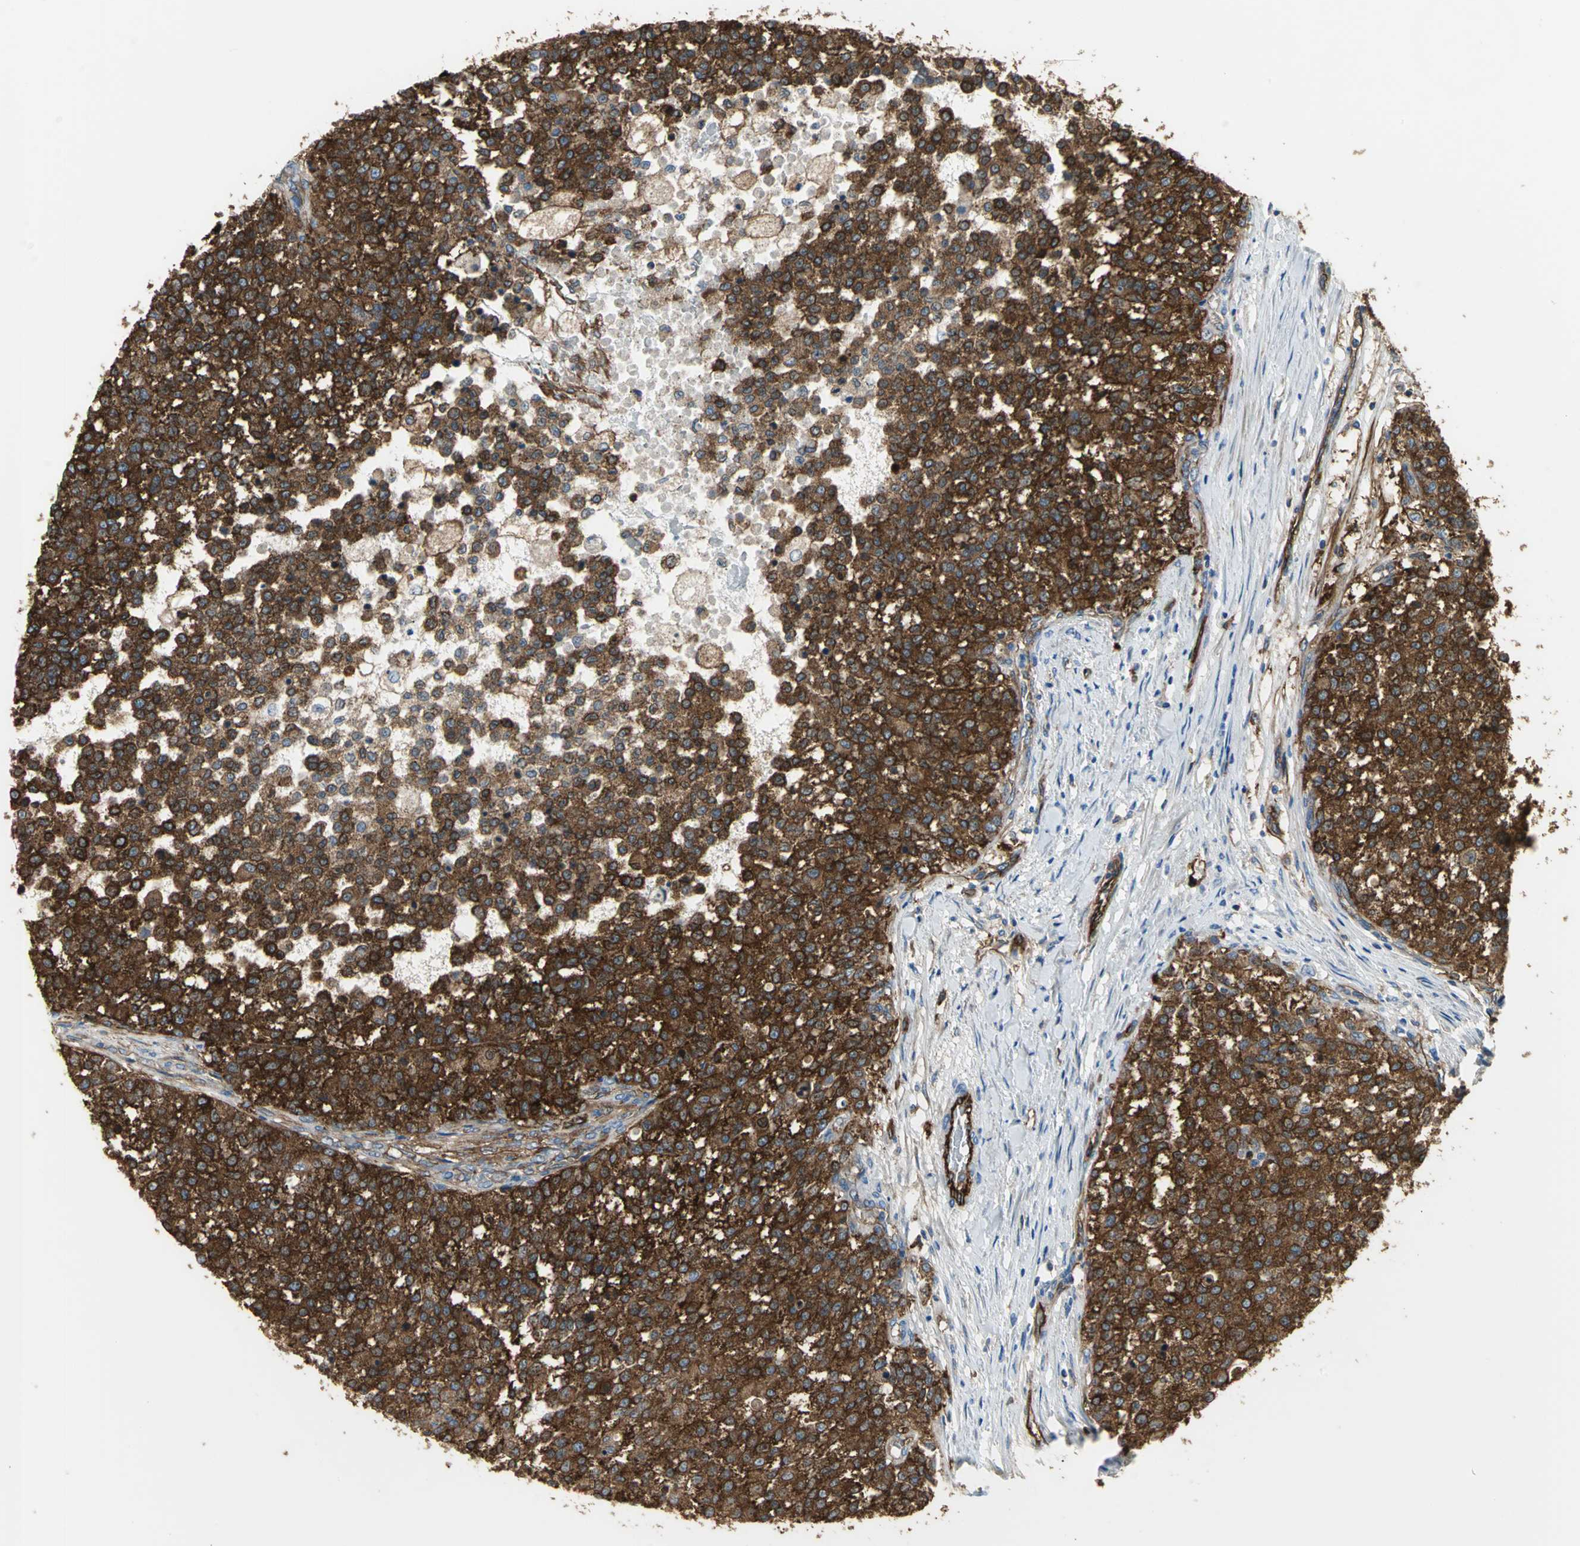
{"staining": {"intensity": "strong", "quantity": ">75%", "location": "cytoplasmic/membranous"}, "tissue": "testis cancer", "cell_type": "Tumor cells", "image_type": "cancer", "snomed": [{"axis": "morphology", "description": "Seminoma, NOS"}, {"axis": "topography", "description": "Testis"}], "caption": "This histopathology image demonstrates immunohistochemistry staining of human seminoma (testis), with high strong cytoplasmic/membranous positivity in about >75% of tumor cells.", "gene": "FLNB", "patient": {"sex": "male", "age": 59}}